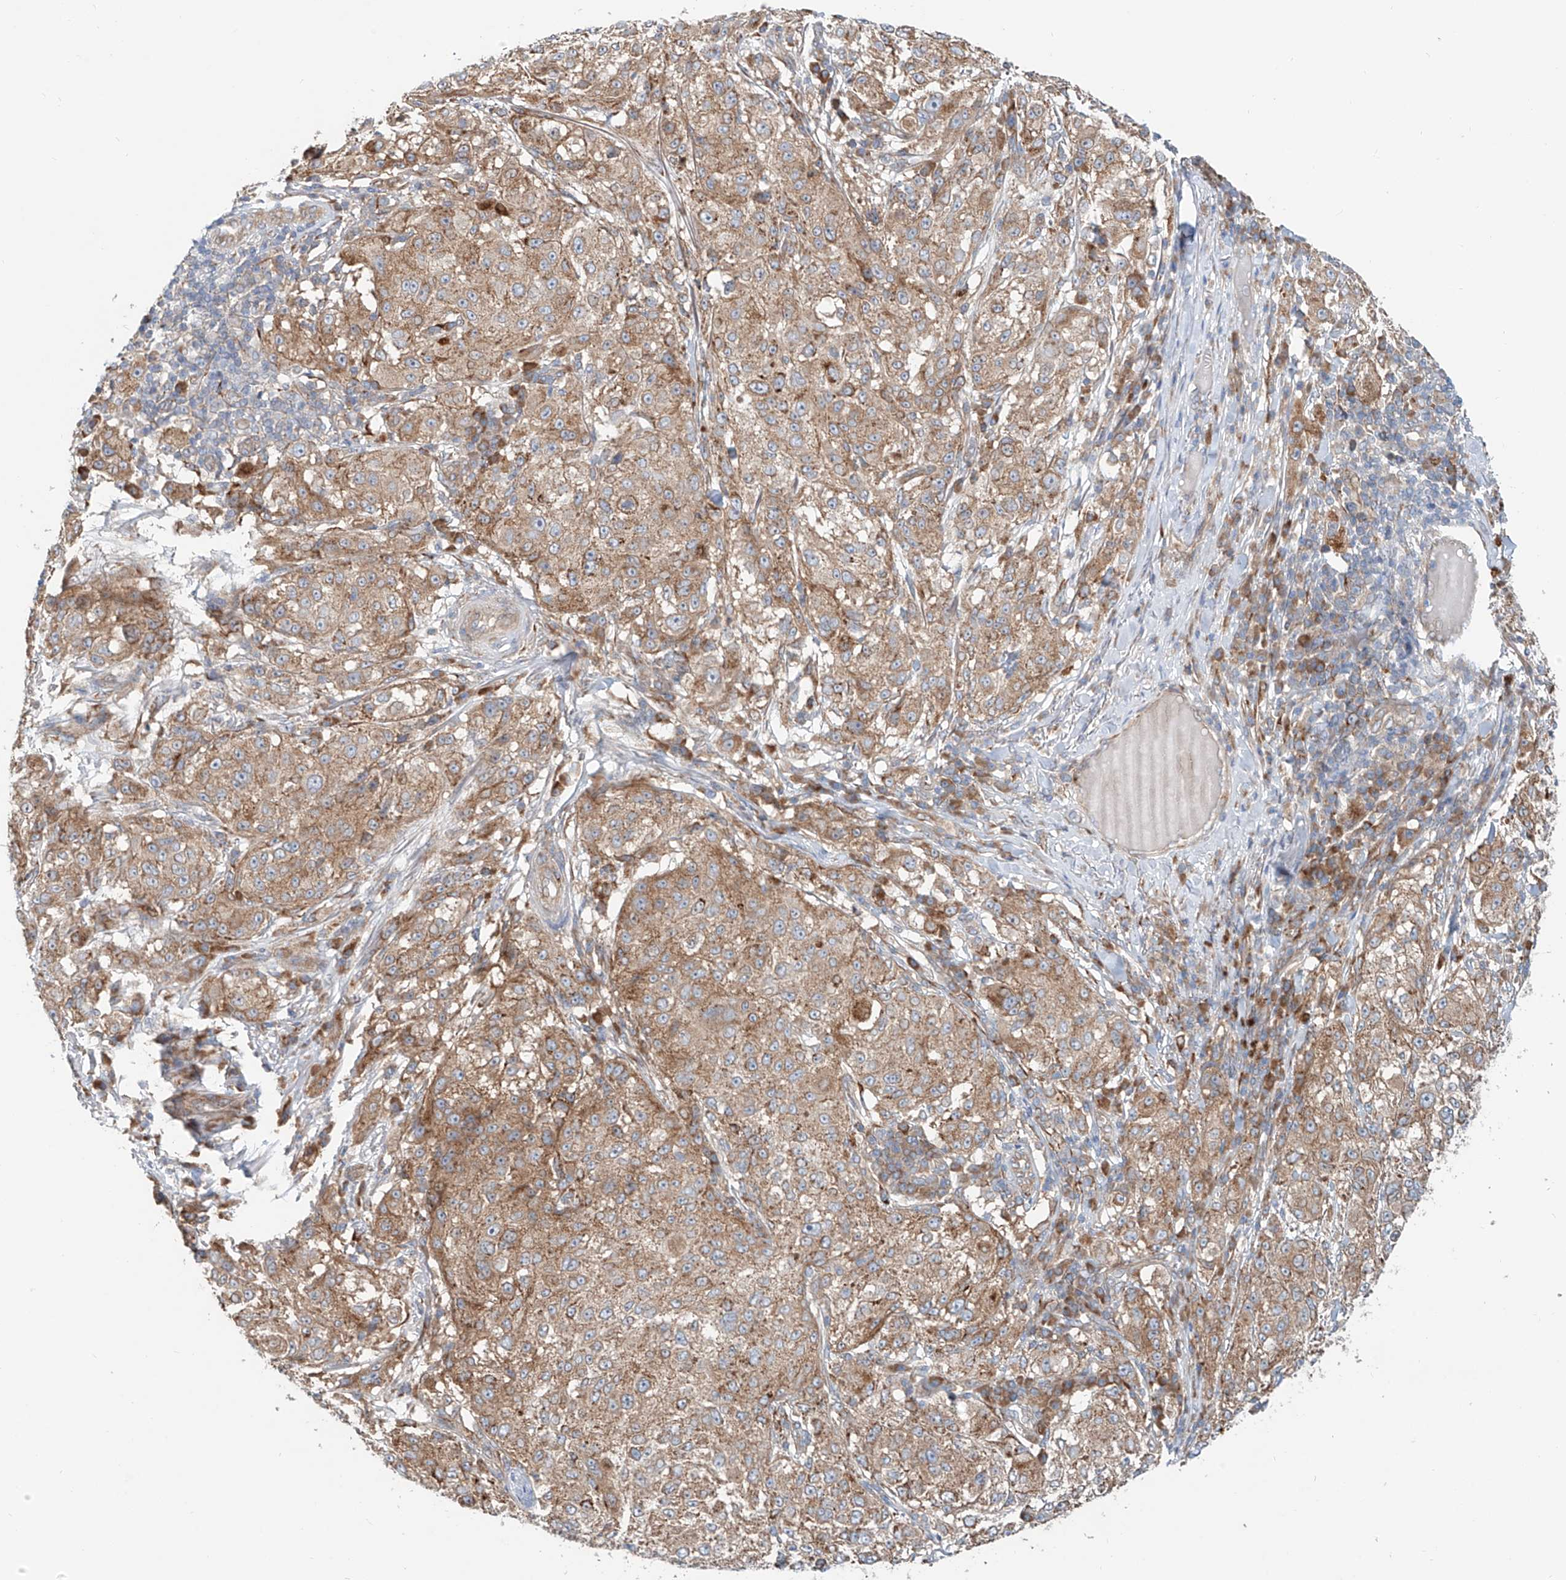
{"staining": {"intensity": "moderate", "quantity": ">75%", "location": "cytoplasmic/membranous"}, "tissue": "melanoma", "cell_type": "Tumor cells", "image_type": "cancer", "snomed": [{"axis": "morphology", "description": "Necrosis, NOS"}, {"axis": "morphology", "description": "Malignant melanoma, NOS"}, {"axis": "topography", "description": "Skin"}], "caption": "Human malignant melanoma stained with a brown dye exhibits moderate cytoplasmic/membranous positive expression in approximately >75% of tumor cells.", "gene": "SNAP29", "patient": {"sex": "female", "age": 87}}